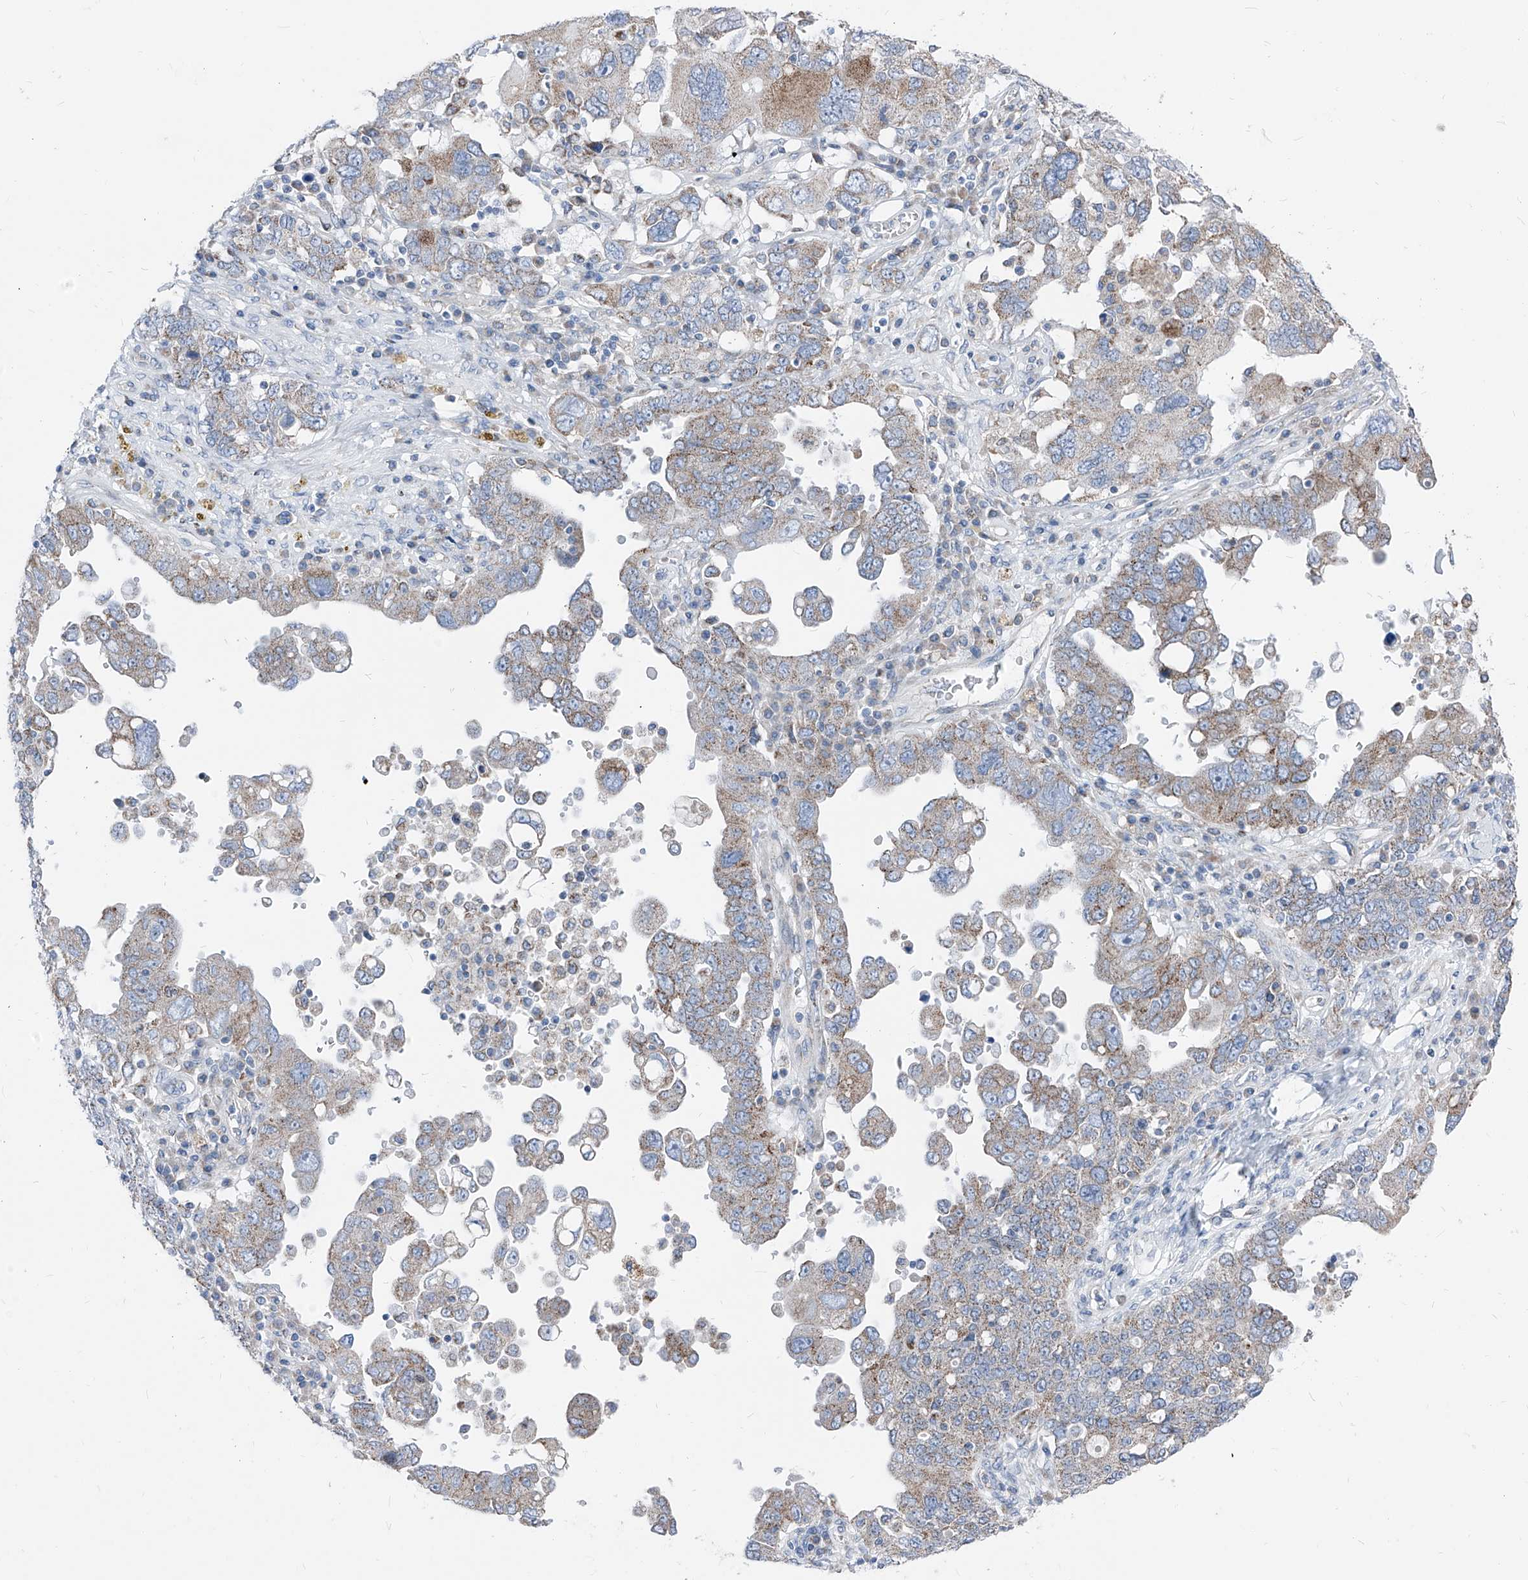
{"staining": {"intensity": "weak", "quantity": "25%-75%", "location": "cytoplasmic/membranous"}, "tissue": "ovarian cancer", "cell_type": "Tumor cells", "image_type": "cancer", "snomed": [{"axis": "morphology", "description": "Carcinoma, endometroid"}, {"axis": "topography", "description": "Ovary"}], "caption": "Immunohistochemistry (IHC) photomicrograph of ovarian cancer stained for a protein (brown), which shows low levels of weak cytoplasmic/membranous positivity in about 25%-75% of tumor cells.", "gene": "AGPS", "patient": {"sex": "female", "age": 62}}